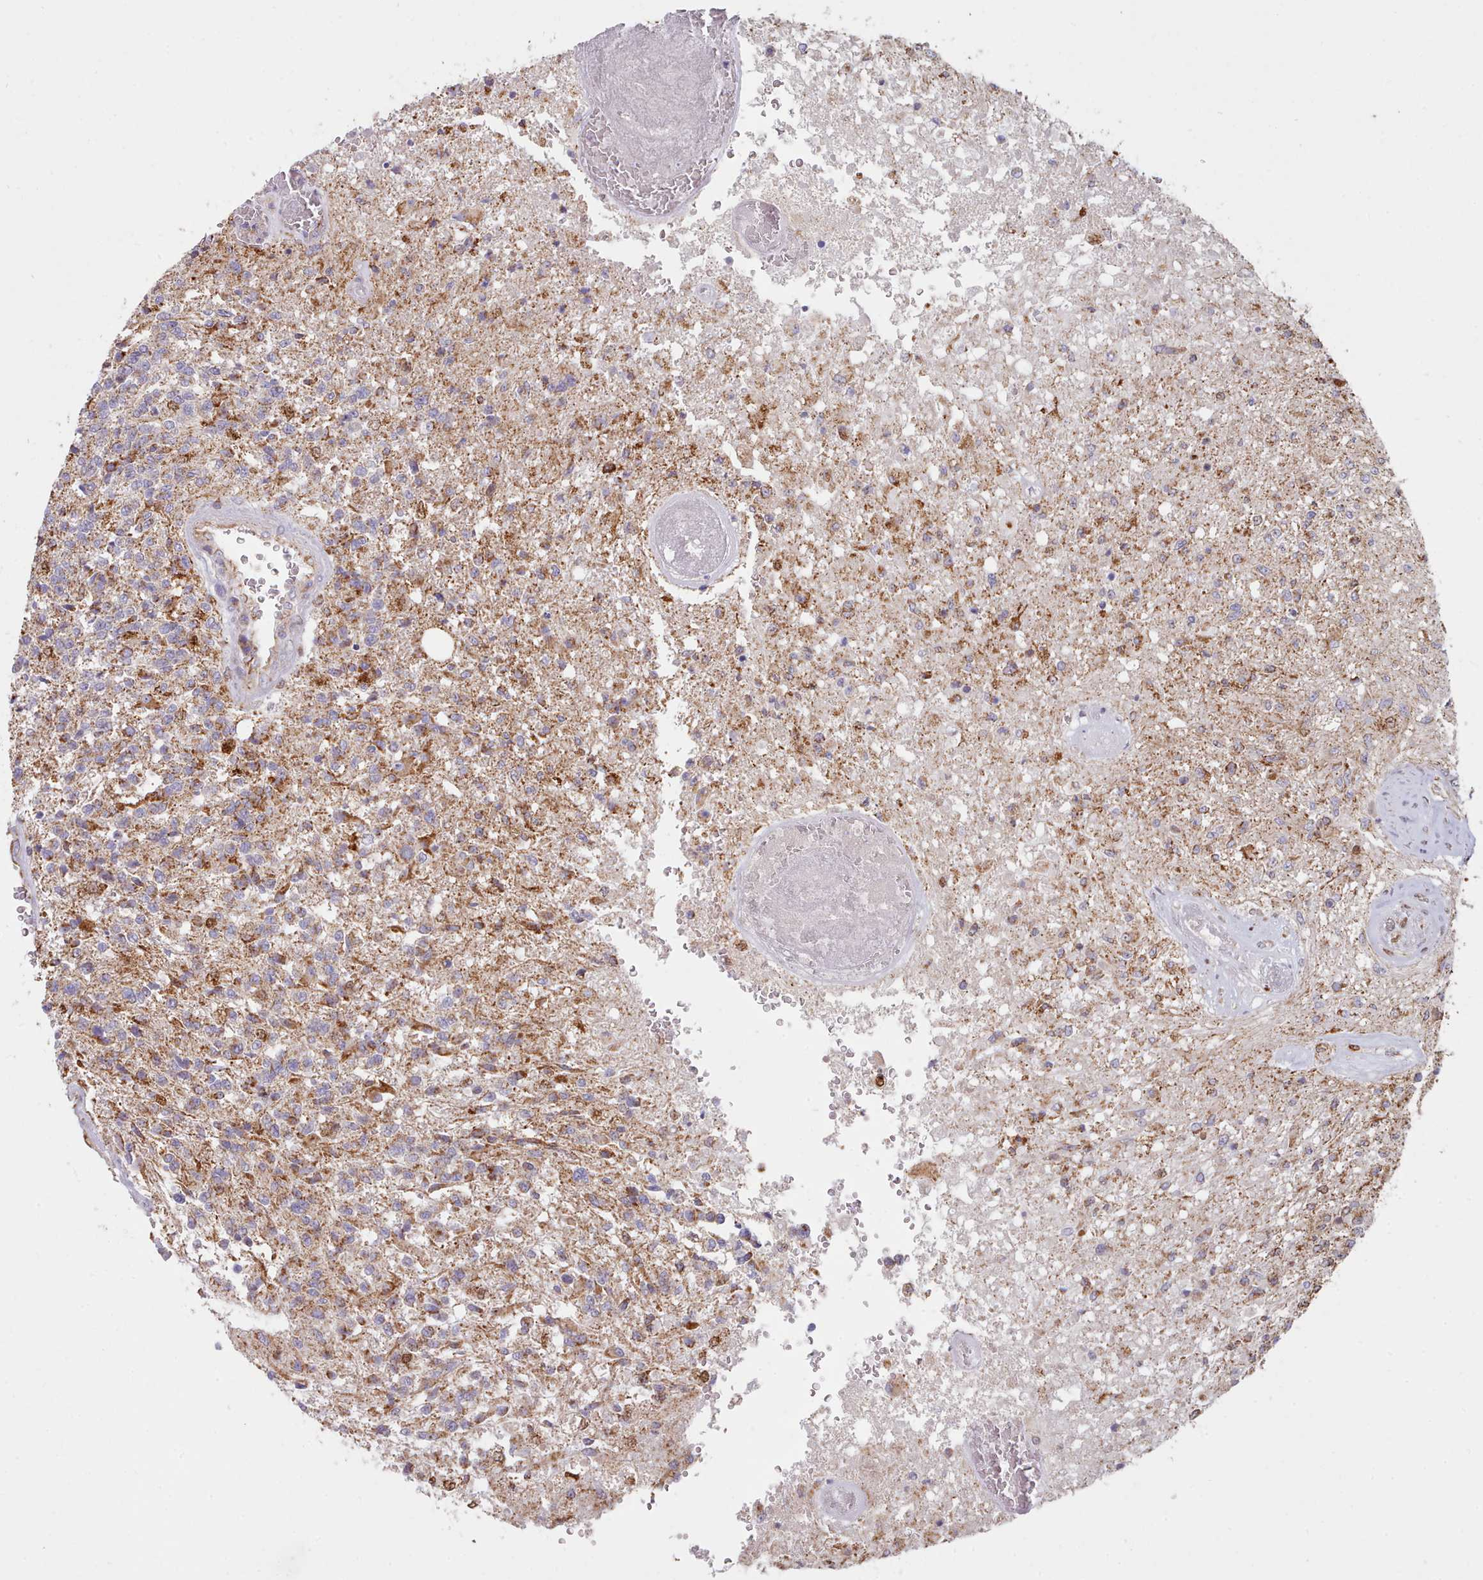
{"staining": {"intensity": "moderate", "quantity": "25%-75%", "location": "cytoplasmic/membranous"}, "tissue": "glioma", "cell_type": "Tumor cells", "image_type": "cancer", "snomed": [{"axis": "morphology", "description": "Glioma, malignant, High grade"}, {"axis": "topography", "description": "Brain"}], "caption": "A brown stain labels moderate cytoplasmic/membranous positivity of a protein in malignant glioma (high-grade) tumor cells.", "gene": "HSDL2", "patient": {"sex": "male", "age": 56}}